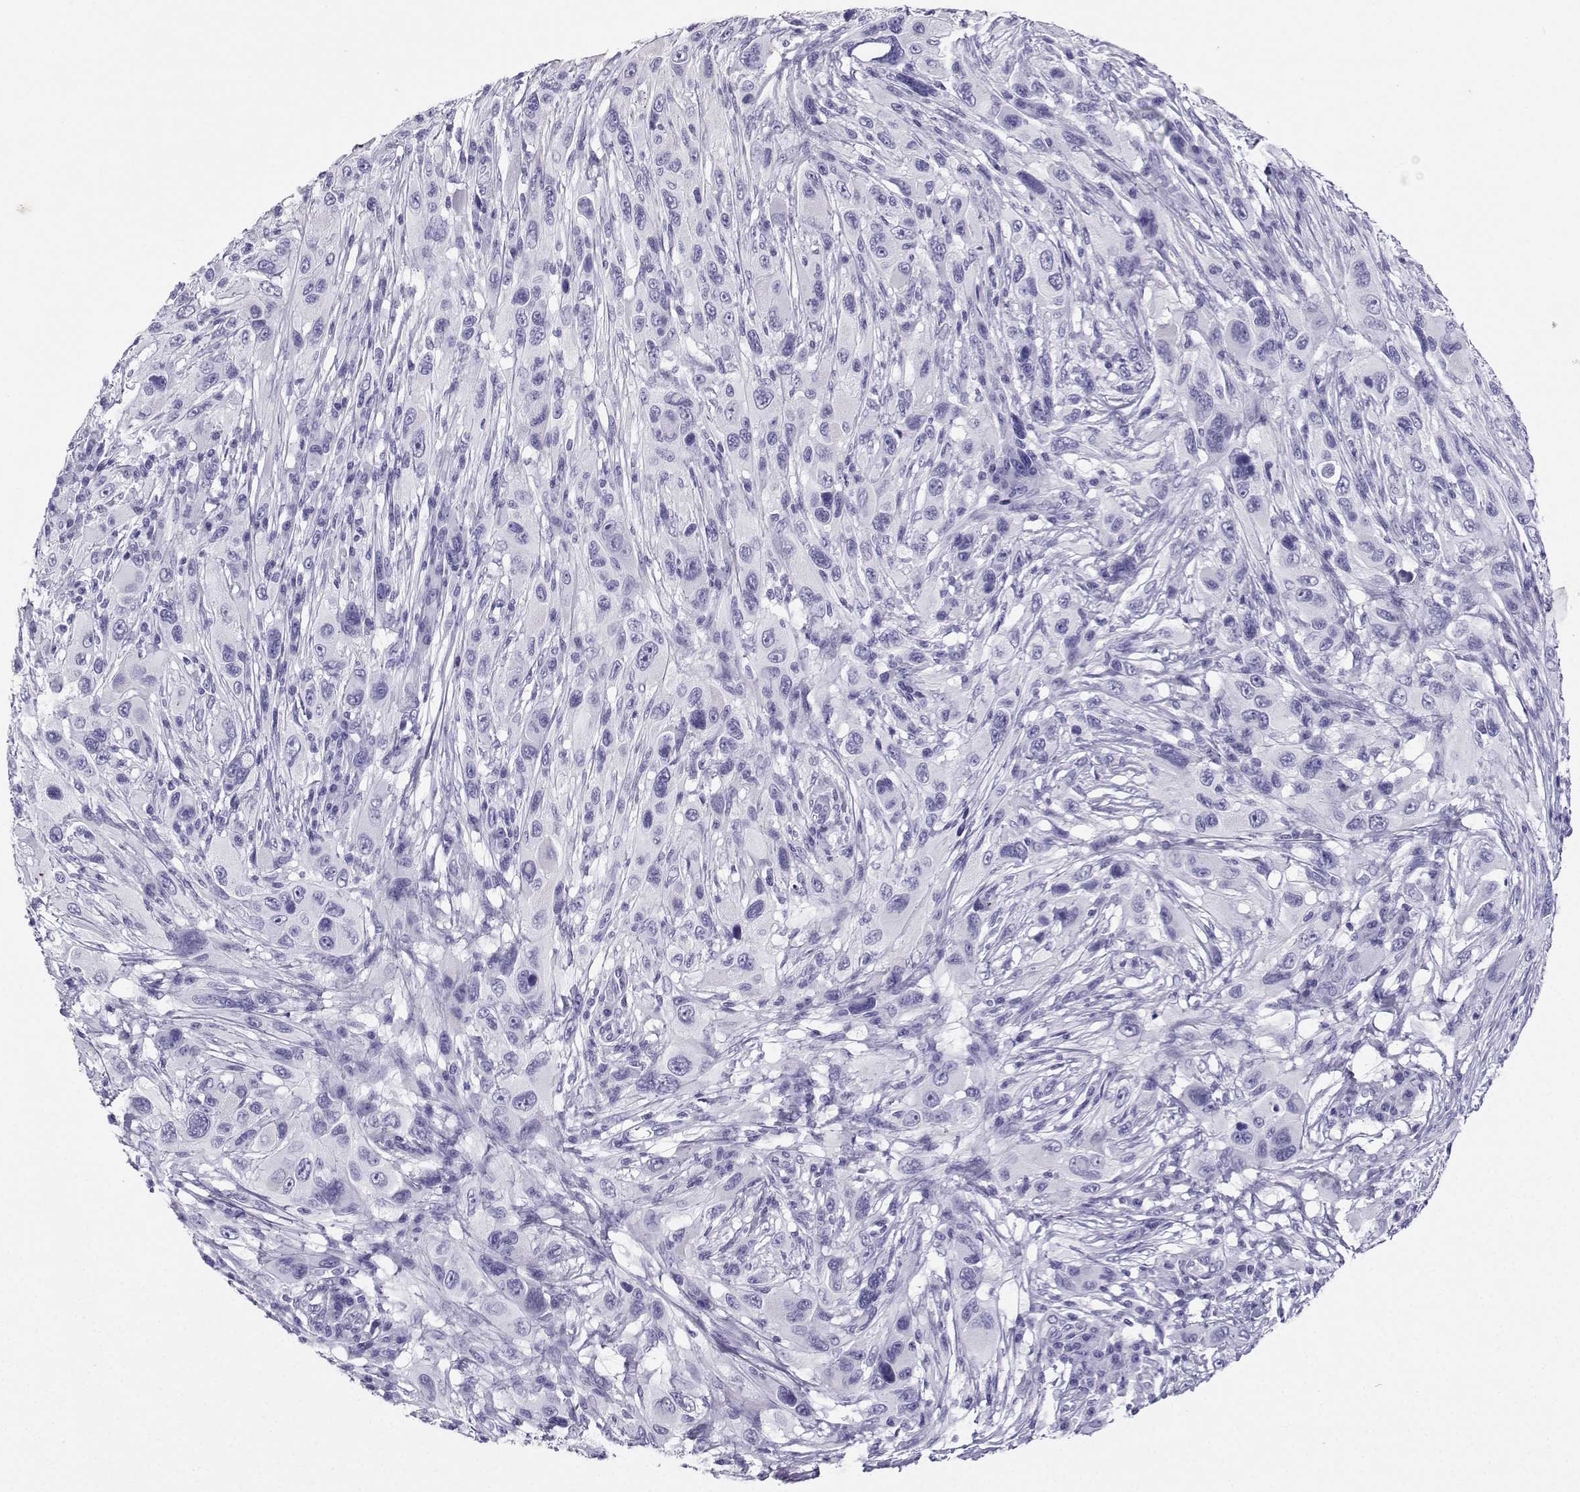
{"staining": {"intensity": "negative", "quantity": "none", "location": "none"}, "tissue": "melanoma", "cell_type": "Tumor cells", "image_type": "cancer", "snomed": [{"axis": "morphology", "description": "Malignant melanoma, NOS"}, {"axis": "topography", "description": "Skin"}], "caption": "A micrograph of malignant melanoma stained for a protein shows no brown staining in tumor cells.", "gene": "CD109", "patient": {"sex": "male", "age": 53}}